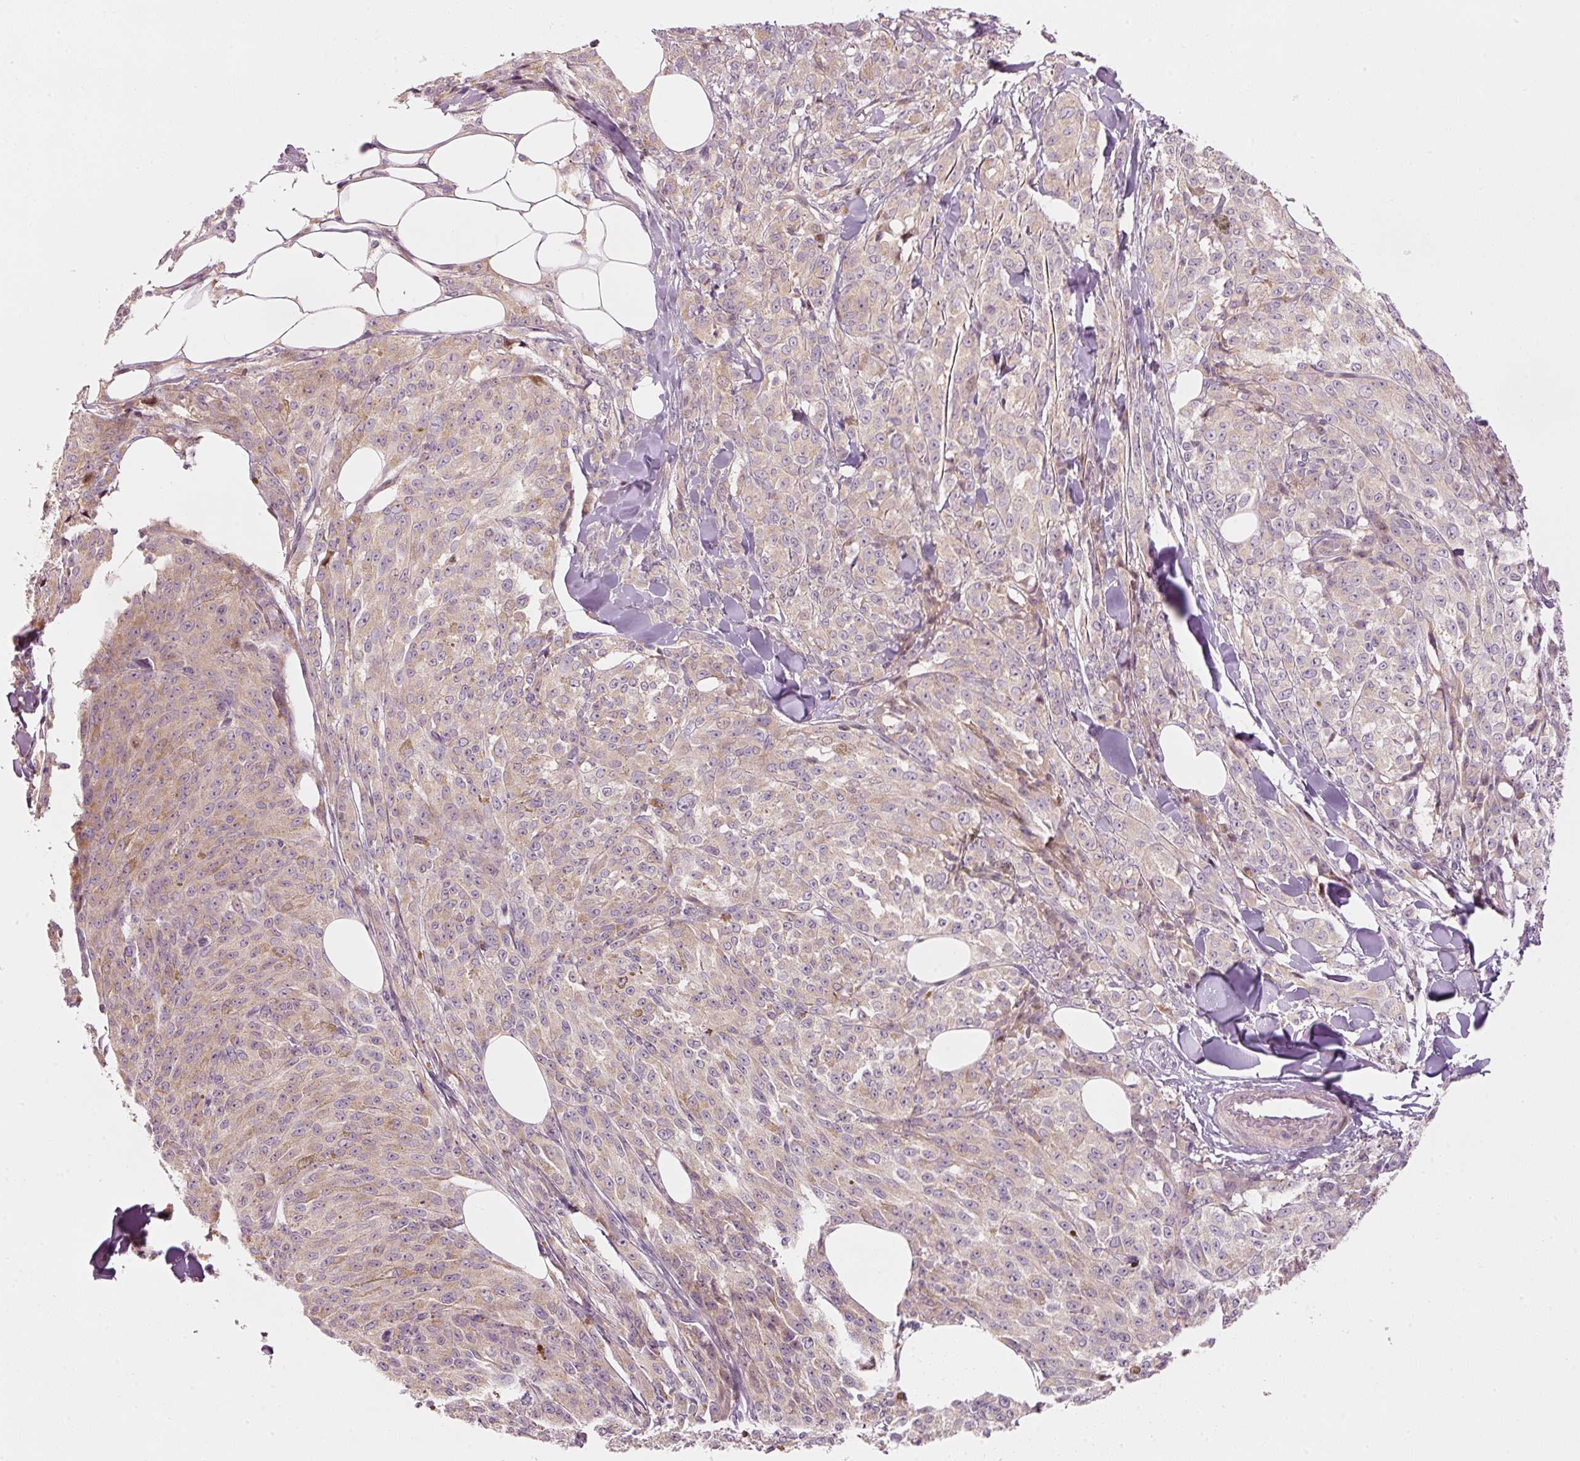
{"staining": {"intensity": "weak", "quantity": "<25%", "location": "cytoplasmic/membranous"}, "tissue": "melanoma", "cell_type": "Tumor cells", "image_type": "cancer", "snomed": [{"axis": "morphology", "description": "Malignant melanoma, NOS"}, {"axis": "topography", "description": "Skin"}], "caption": "Immunohistochemical staining of malignant melanoma exhibits no significant staining in tumor cells.", "gene": "MAP10", "patient": {"sex": "female", "age": 52}}